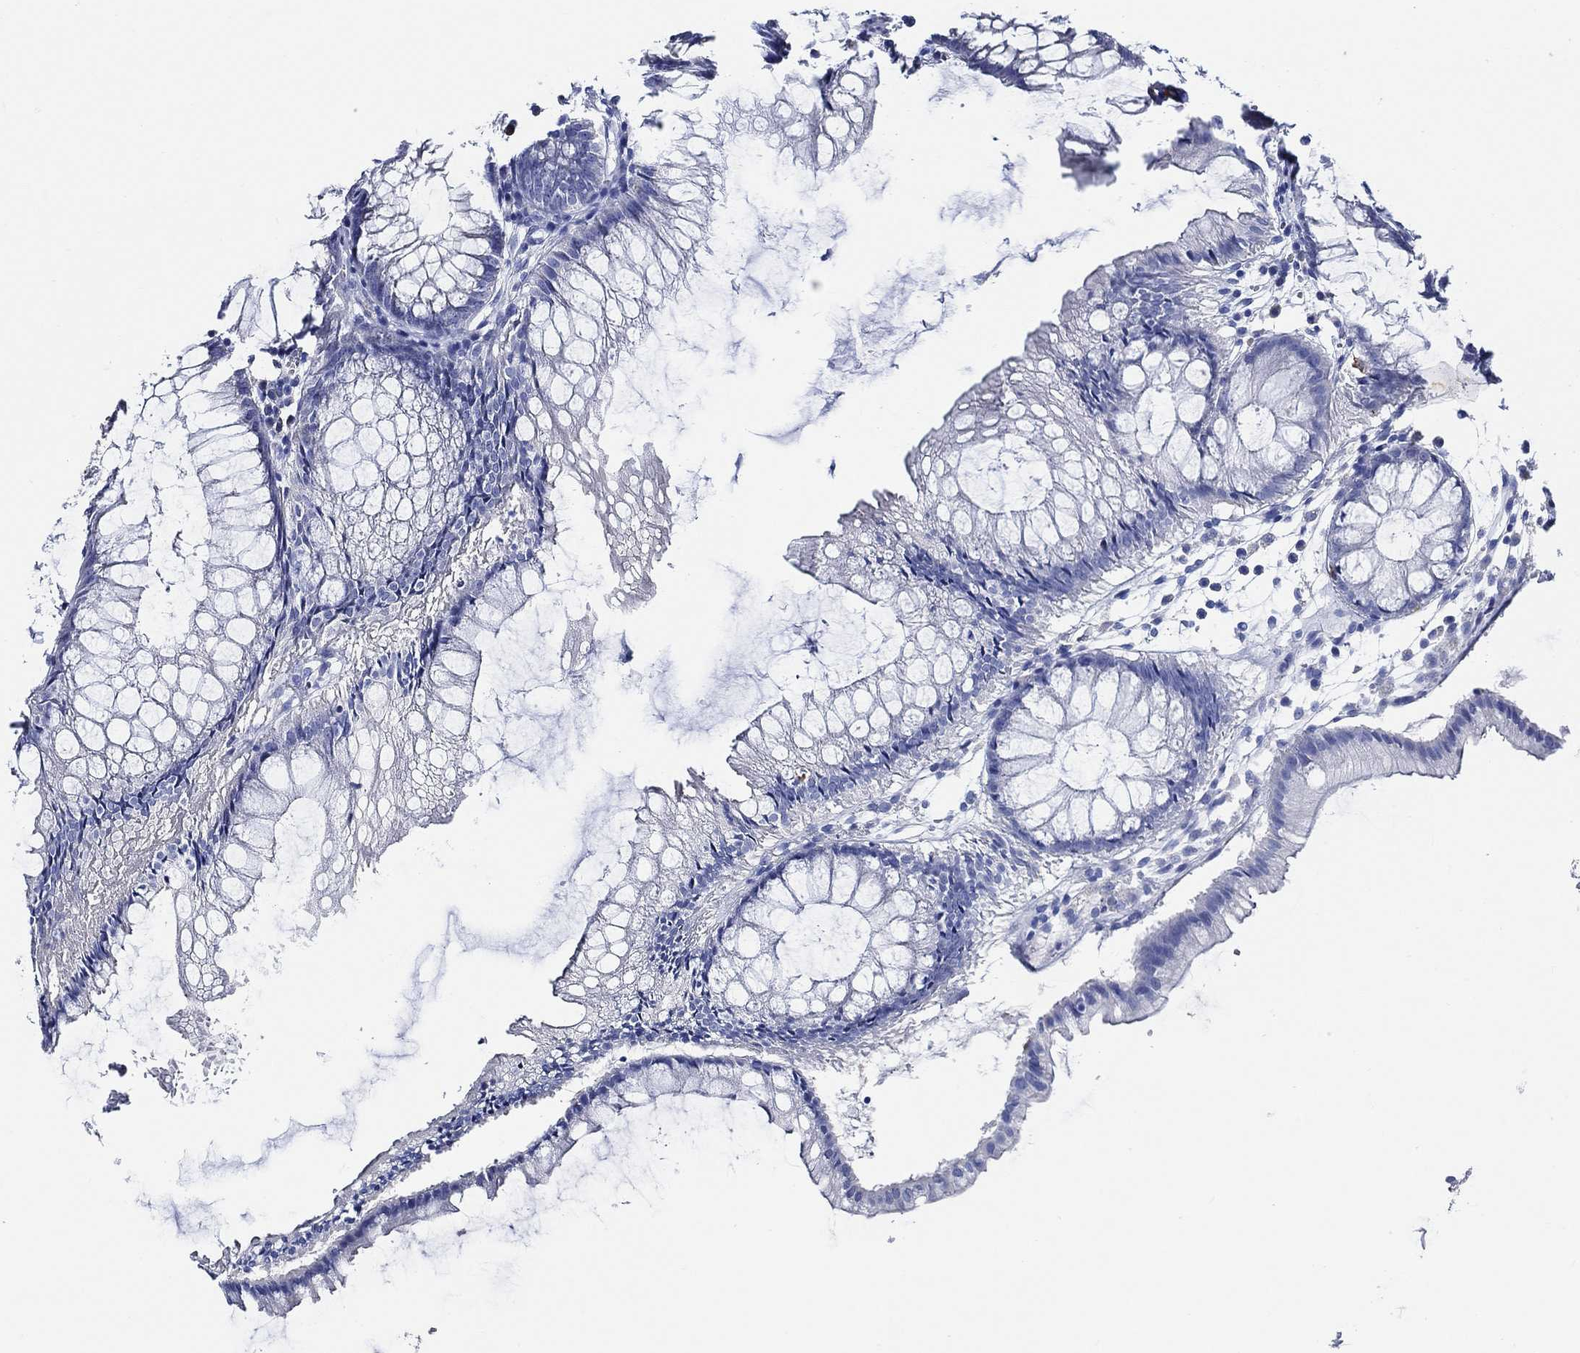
{"staining": {"intensity": "negative", "quantity": "none", "location": "none"}, "tissue": "colon", "cell_type": "Endothelial cells", "image_type": "normal", "snomed": [{"axis": "morphology", "description": "Normal tissue, NOS"}, {"axis": "morphology", "description": "Adenocarcinoma, NOS"}, {"axis": "topography", "description": "Colon"}], "caption": "Immunohistochemistry photomicrograph of benign colon: colon stained with DAB (3,3'-diaminobenzidine) demonstrates no significant protein positivity in endothelial cells.", "gene": "WDR62", "patient": {"sex": "male", "age": 65}}